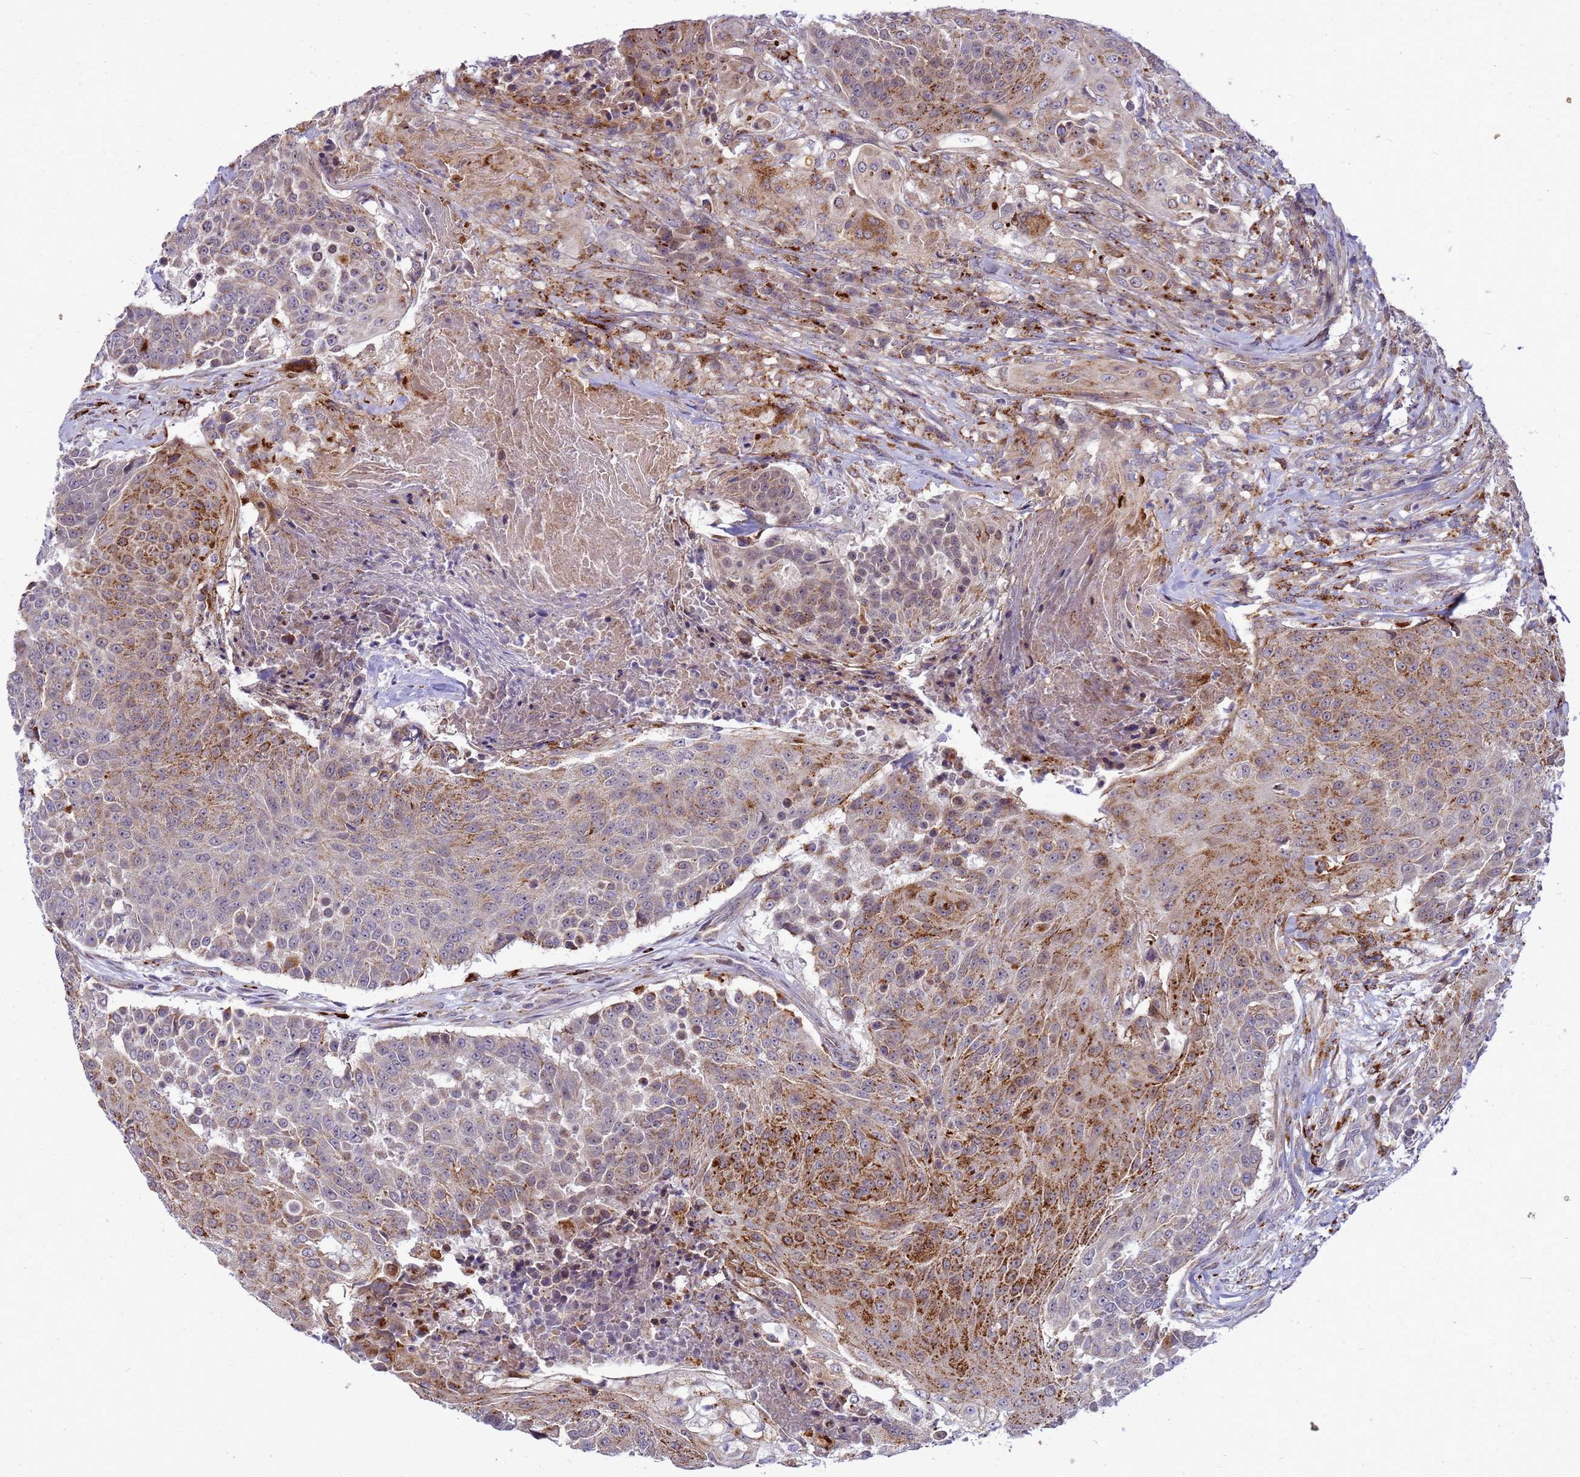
{"staining": {"intensity": "moderate", "quantity": ">75%", "location": "cytoplasmic/membranous"}, "tissue": "urothelial cancer", "cell_type": "Tumor cells", "image_type": "cancer", "snomed": [{"axis": "morphology", "description": "Urothelial carcinoma, High grade"}, {"axis": "topography", "description": "Urinary bladder"}], "caption": "About >75% of tumor cells in human high-grade urothelial carcinoma exhibit moderate cytoplasmic/membranous protein expression as visualized by brown immunohistochemical staining.", "gene": "C12orf43", "patient": {"sex": "female", "age": 63}}